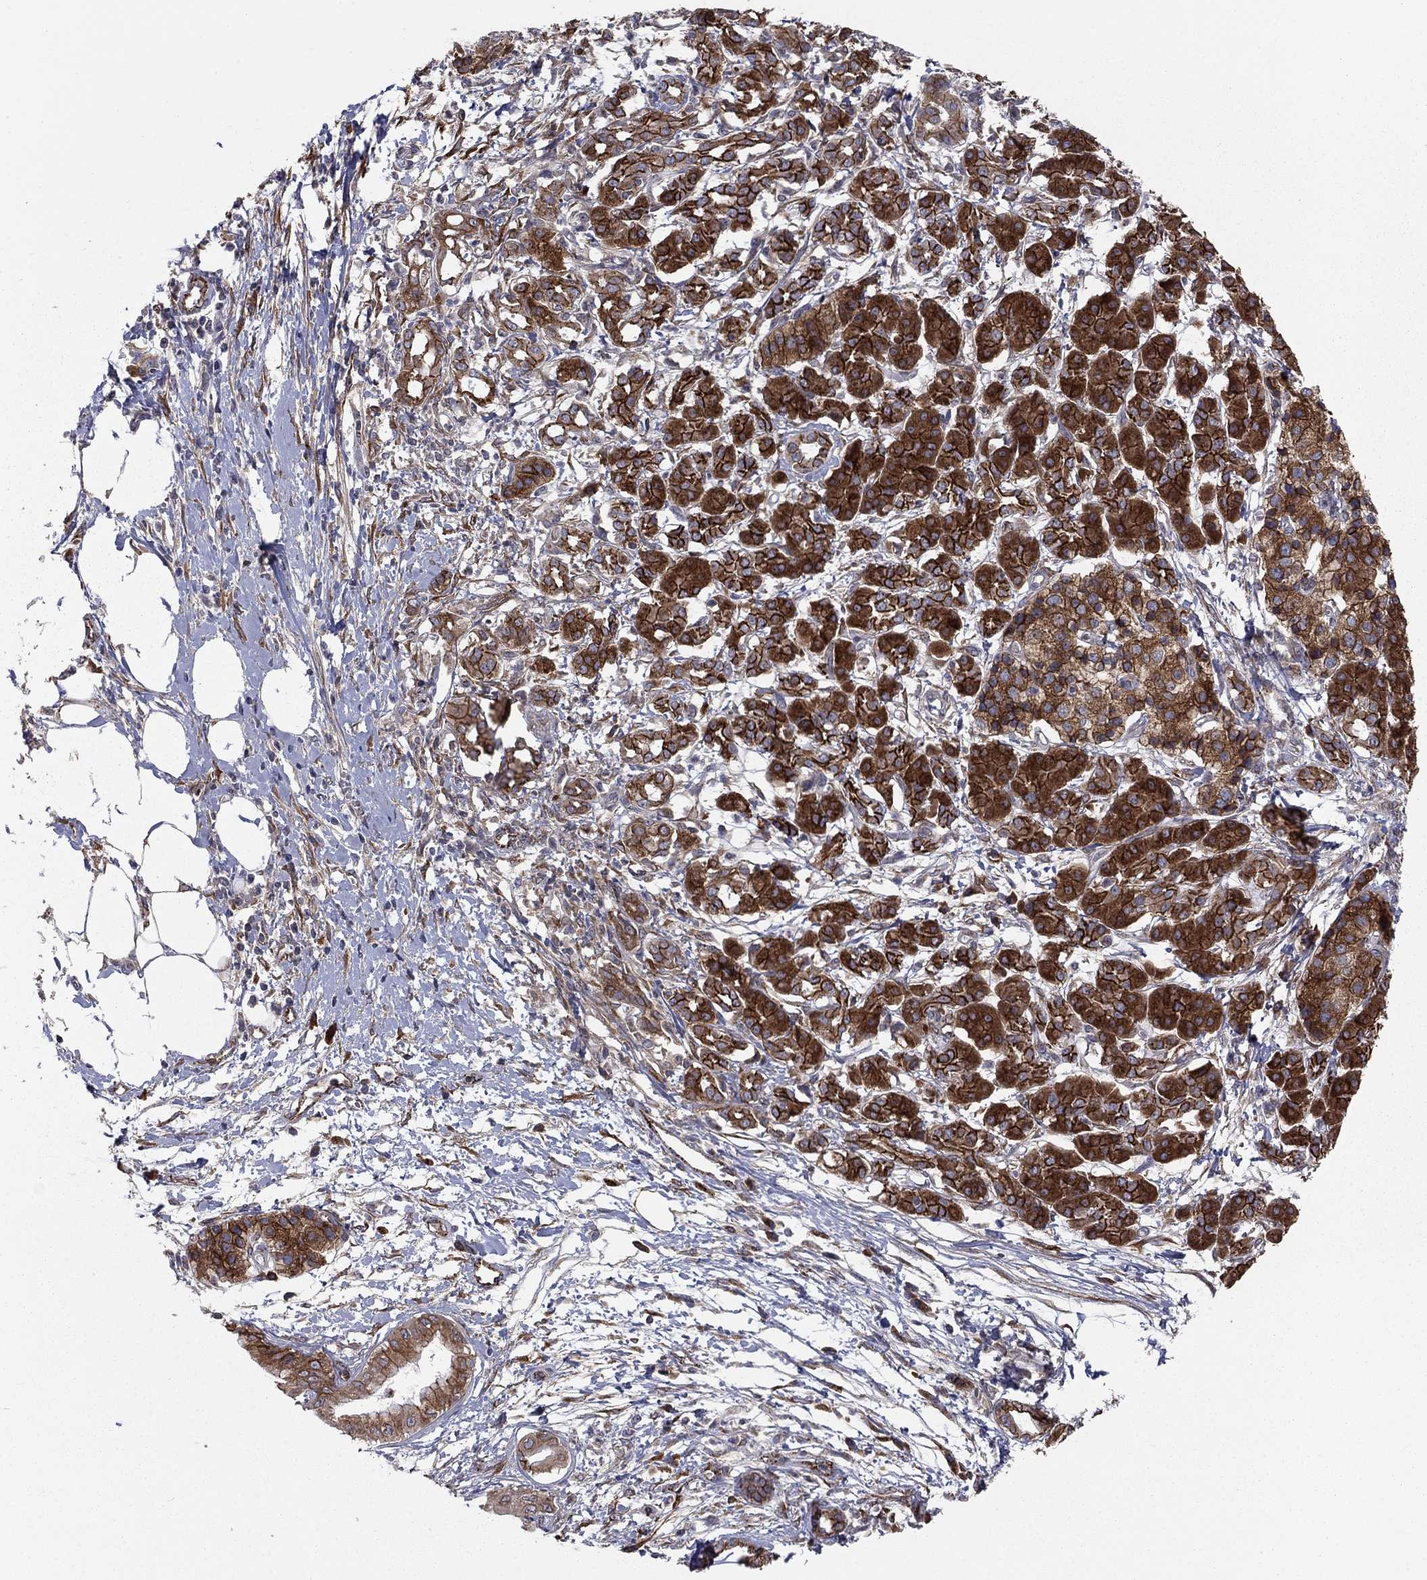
{"staining": {"intensity": "strong", "quantity": ">75%", "location": "cytoplasmic/membranous"}, "tissue": "pancreatic cancer", "cell_type": "Tumor cells", "image_type": "cancer", "snomed": [{"axis": "morphology", "description": "Adenocarcinoma, NOS"}, {"axis": "topography", "description": "Pancreas"}], "caption": "A high amount of strong cytoplasmic/membranous staining is appreciated in about >75% of tumor cells in adenocarcinoma (pancreatic) tissue. (DAB IHC with brightfield microscopy, high magnification).", "gene": "YIF1A", "patient": {"sex": "male", "age": 72}}